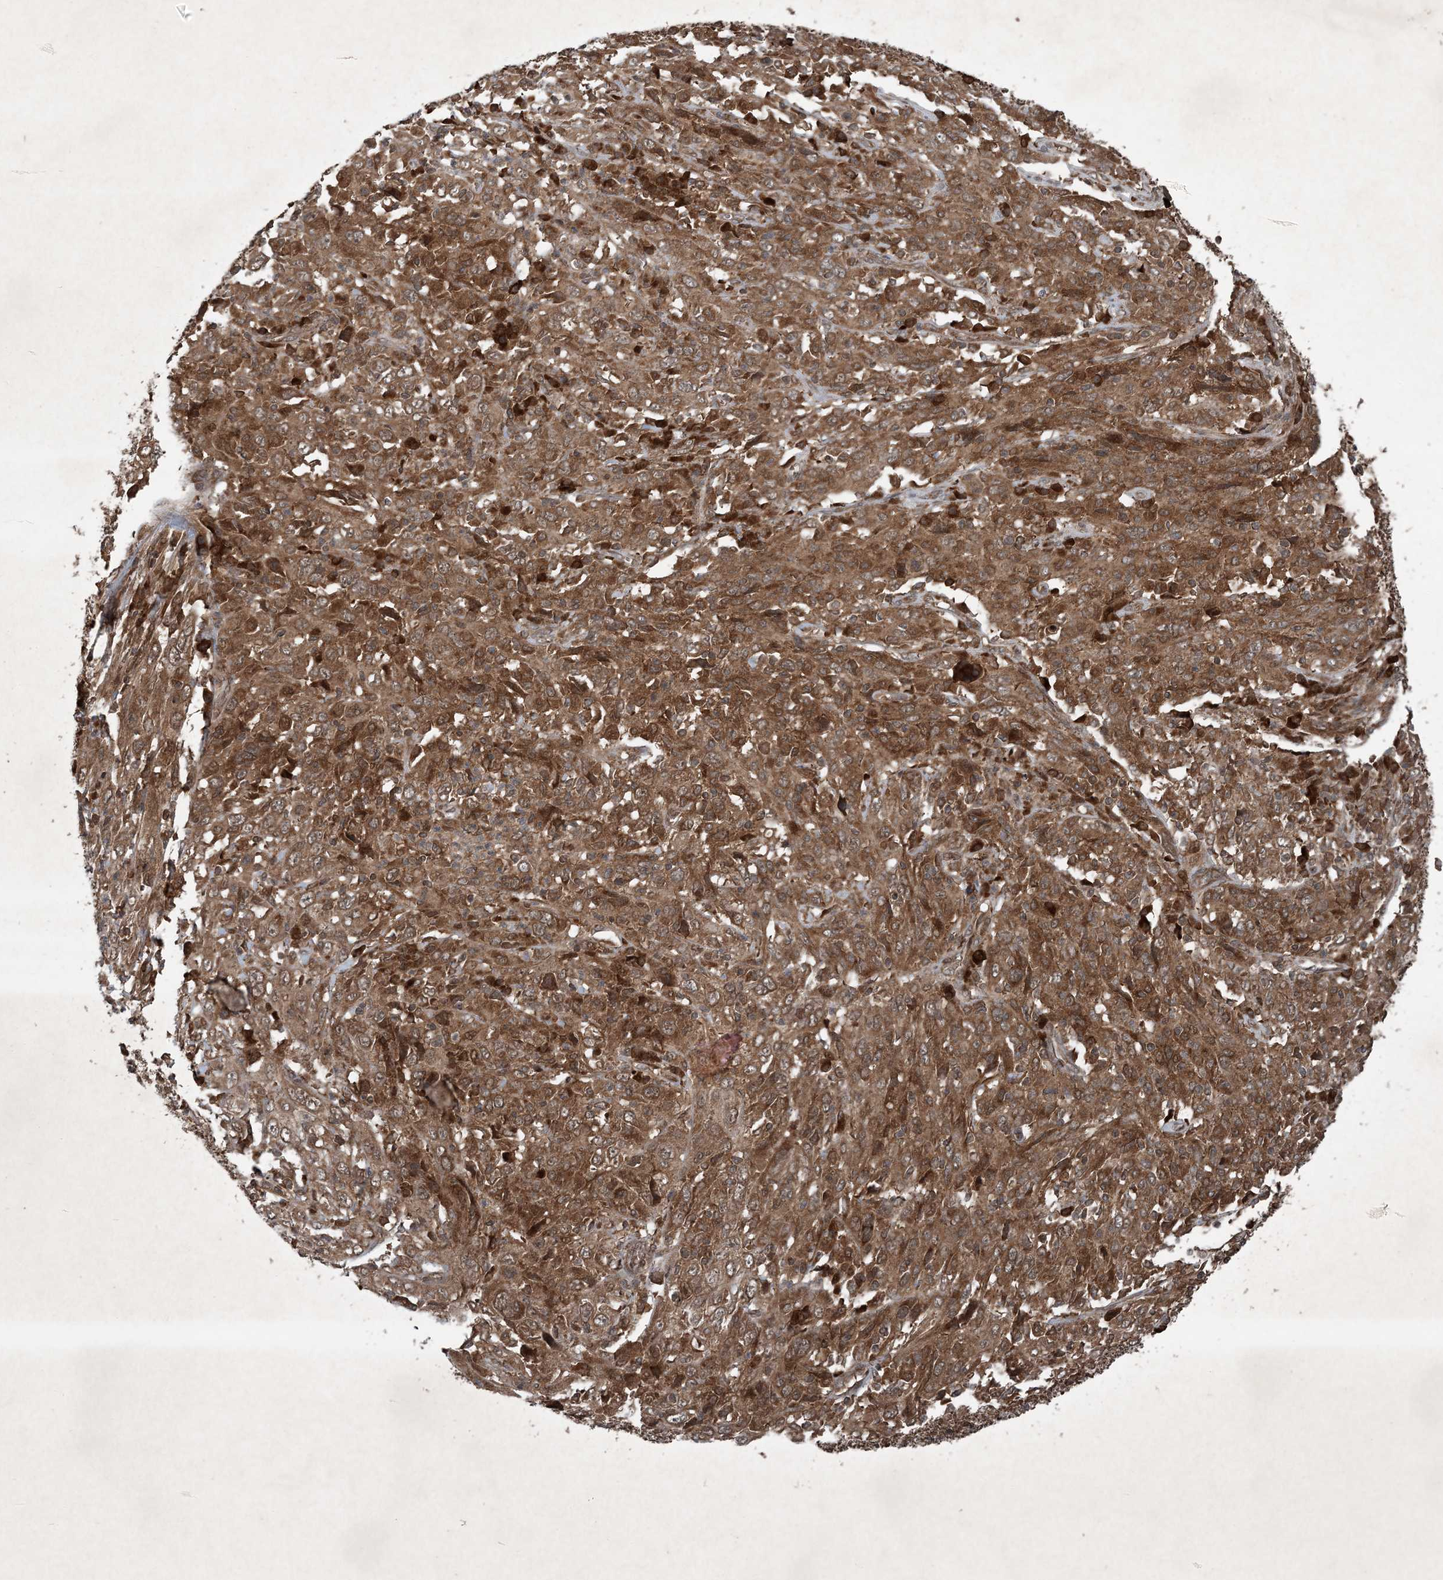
{"staining": {"intensity": "moderate", "quantity": ">75%", "location": "cytoplasmic/membranous"}, "tissue": "cervical cancer", "cell_type": "Tumor cells", "image_type": "cancer", "snomed": [{"axis": "morphology", "description": "Squamous cell carcinoma, NOS"}, {"axis": "topography", "description": "Cervix"}], "caption": "Protein staining of cervical cancer (squamous cell carcinoma) tissue displays moderate cytoplasmic/membranous staining in about >75% of tumor cells.", "gene": "GNG5", "patient": {"sex": "female", "age": 46}}